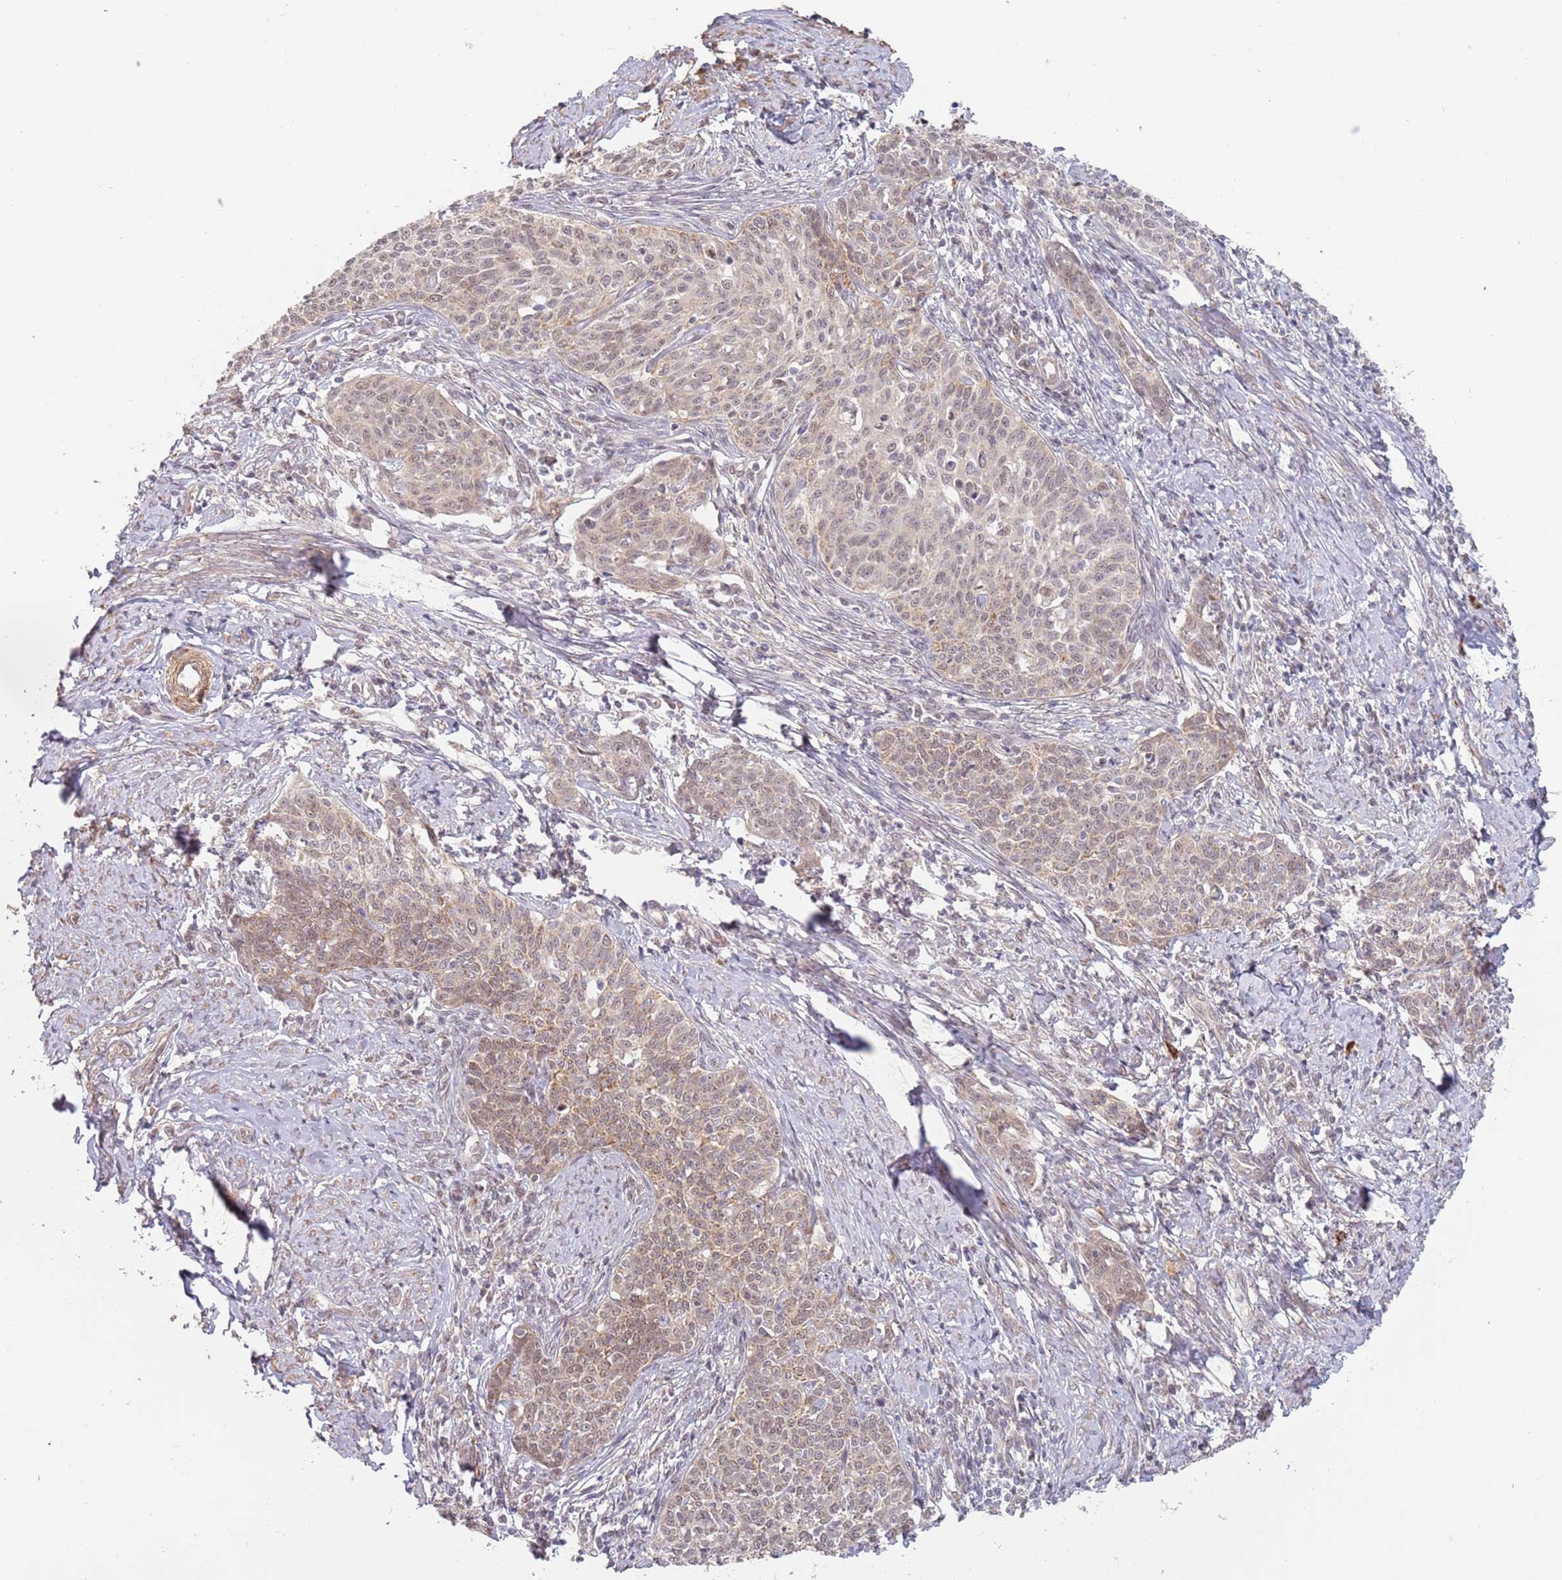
{"staining": {"intensity": "moderate", "quantity": ">75%", "location": "cytoplasmic/membranous,nuclear"}, "tissue": "cervical cancer", "cell_type": "Tumor cells", "image_type": "cancer", "snomed": [{"axis": "morphology", "description": "Squamous cell carcinoma, NOS"}, {"axis": "topography", "description": "Cervix"}], "caption": "Immunohistochemistry (IHC) photomicrograph of neoplastic tissue: human cervical cancer stained using IHC reveals medium levels of moderate protein expression localized specifically in the cytoplasmic/membranous and nuclear of tumor cells, appearing as a cytoplasmic/membranous and nuclear brown color.", "gene": "UQCC3", "patient": {"sex": "female", "age": 39}}